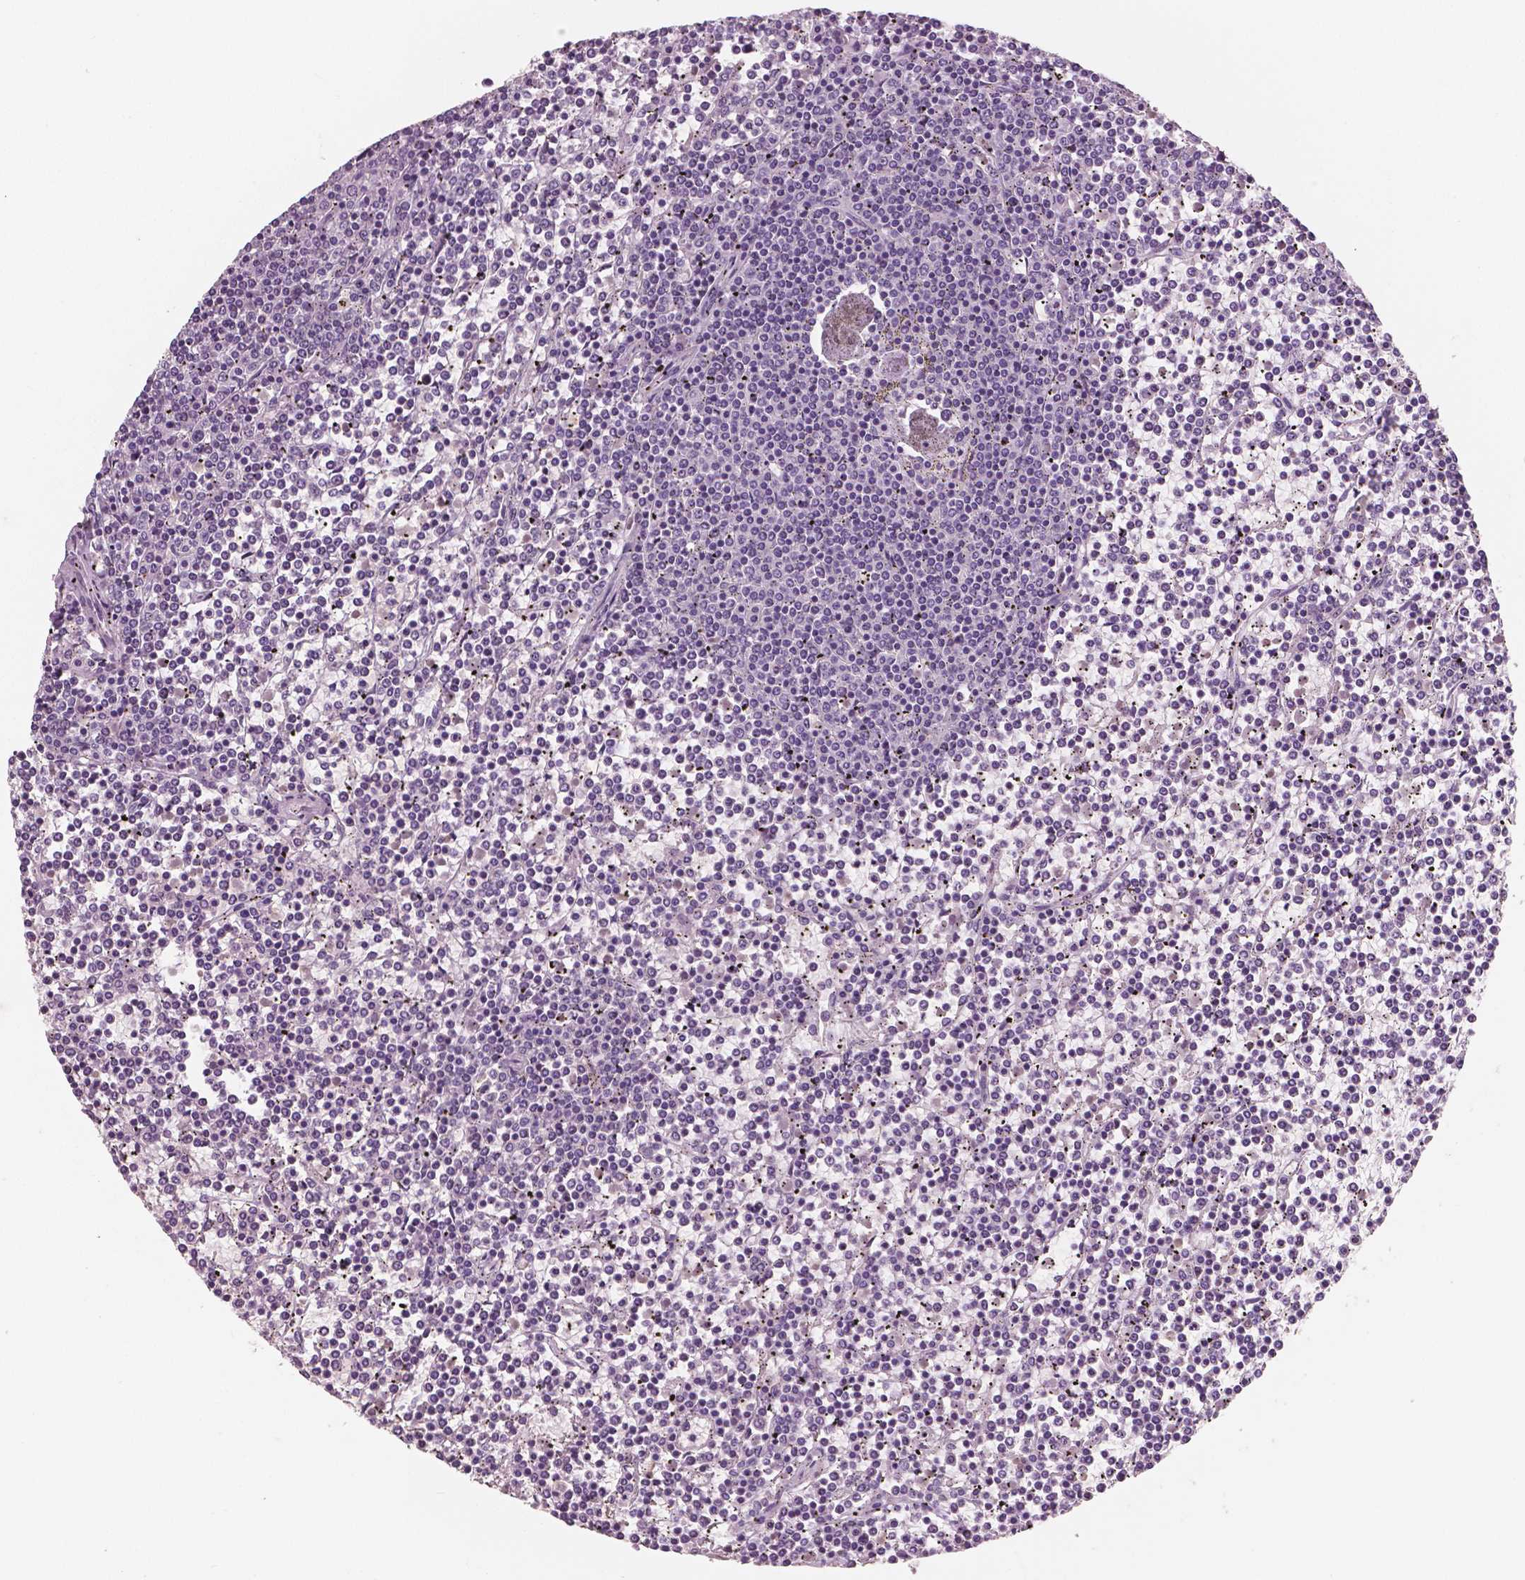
{"staining": {"intensity": "negative", "quantity": "none", "location": "none"}, "tissue": "lymphoma", "cell_type": "Tumor cells", "image_type": "cancer", "snomed": [{"axis": "morphology", "description": "Malignant lymphoma, non-Hodgkin's type, Low grade"}, {"axis": "topography", "description": "Spleen"}], "caption": "Lymphoma was stained to show a protein in brown. There is no significant positivity in tumor cells. (IHC, brightfield microscopy, high magnification).", "gene": "NECAB1", "patient": {"sex": "female", "age": 19}}